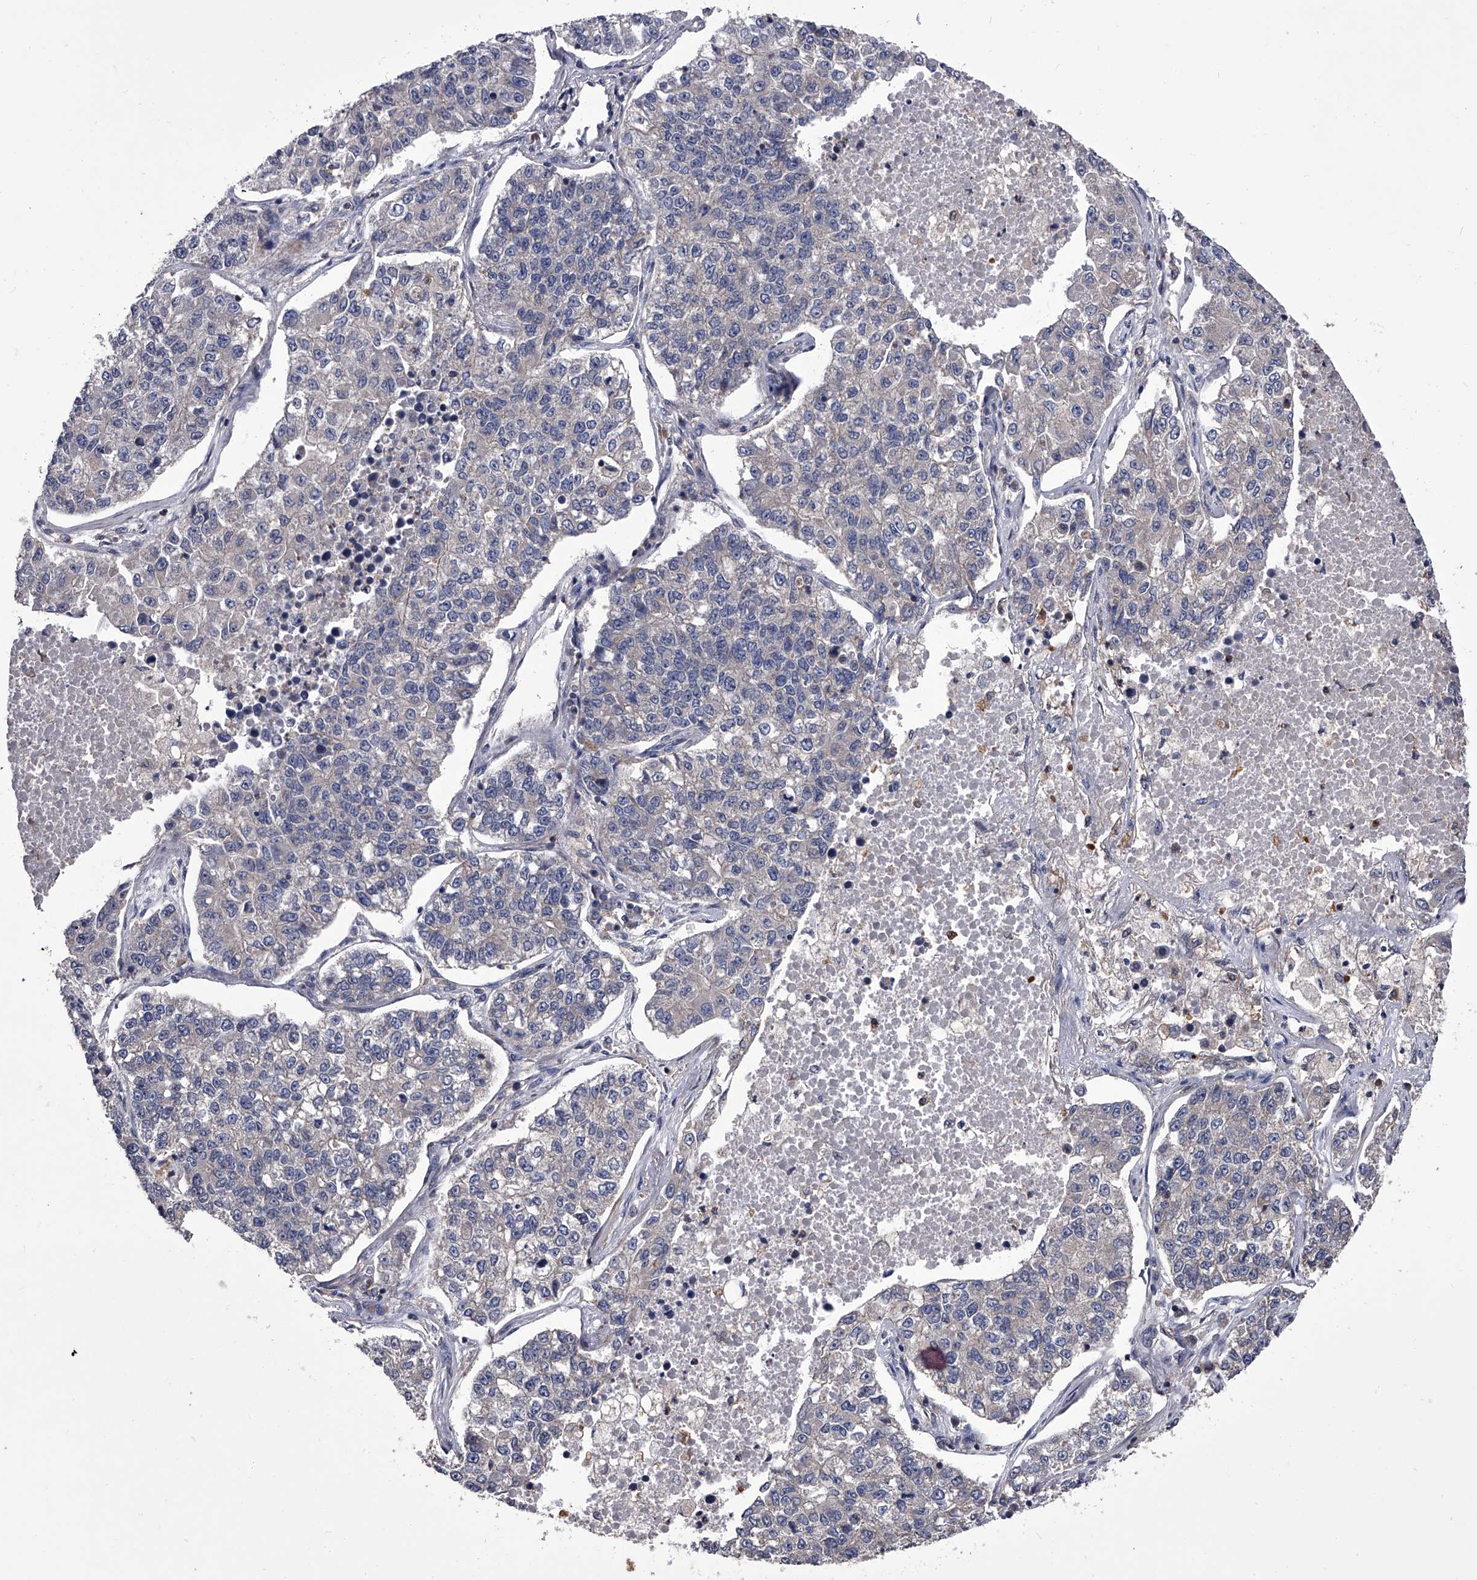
{"staining": {"intensity": "negative", "quantity": "none", "location": "none"}, "tissue": "lung cancer", "cell_type": "Tumor cells", "image_type": "cancer", "snomed": [{"axis": "morphology", "description": "Adenocarcinoma, NOS"}, {"axis": "topography", "description": "Lung"}], "caption": "The histopathology image exhibits no staining of tumor cells in lung cancer (adenocarcinoma).", "gene": "STK36", "patient": {"sex": "male", "age": 49}}